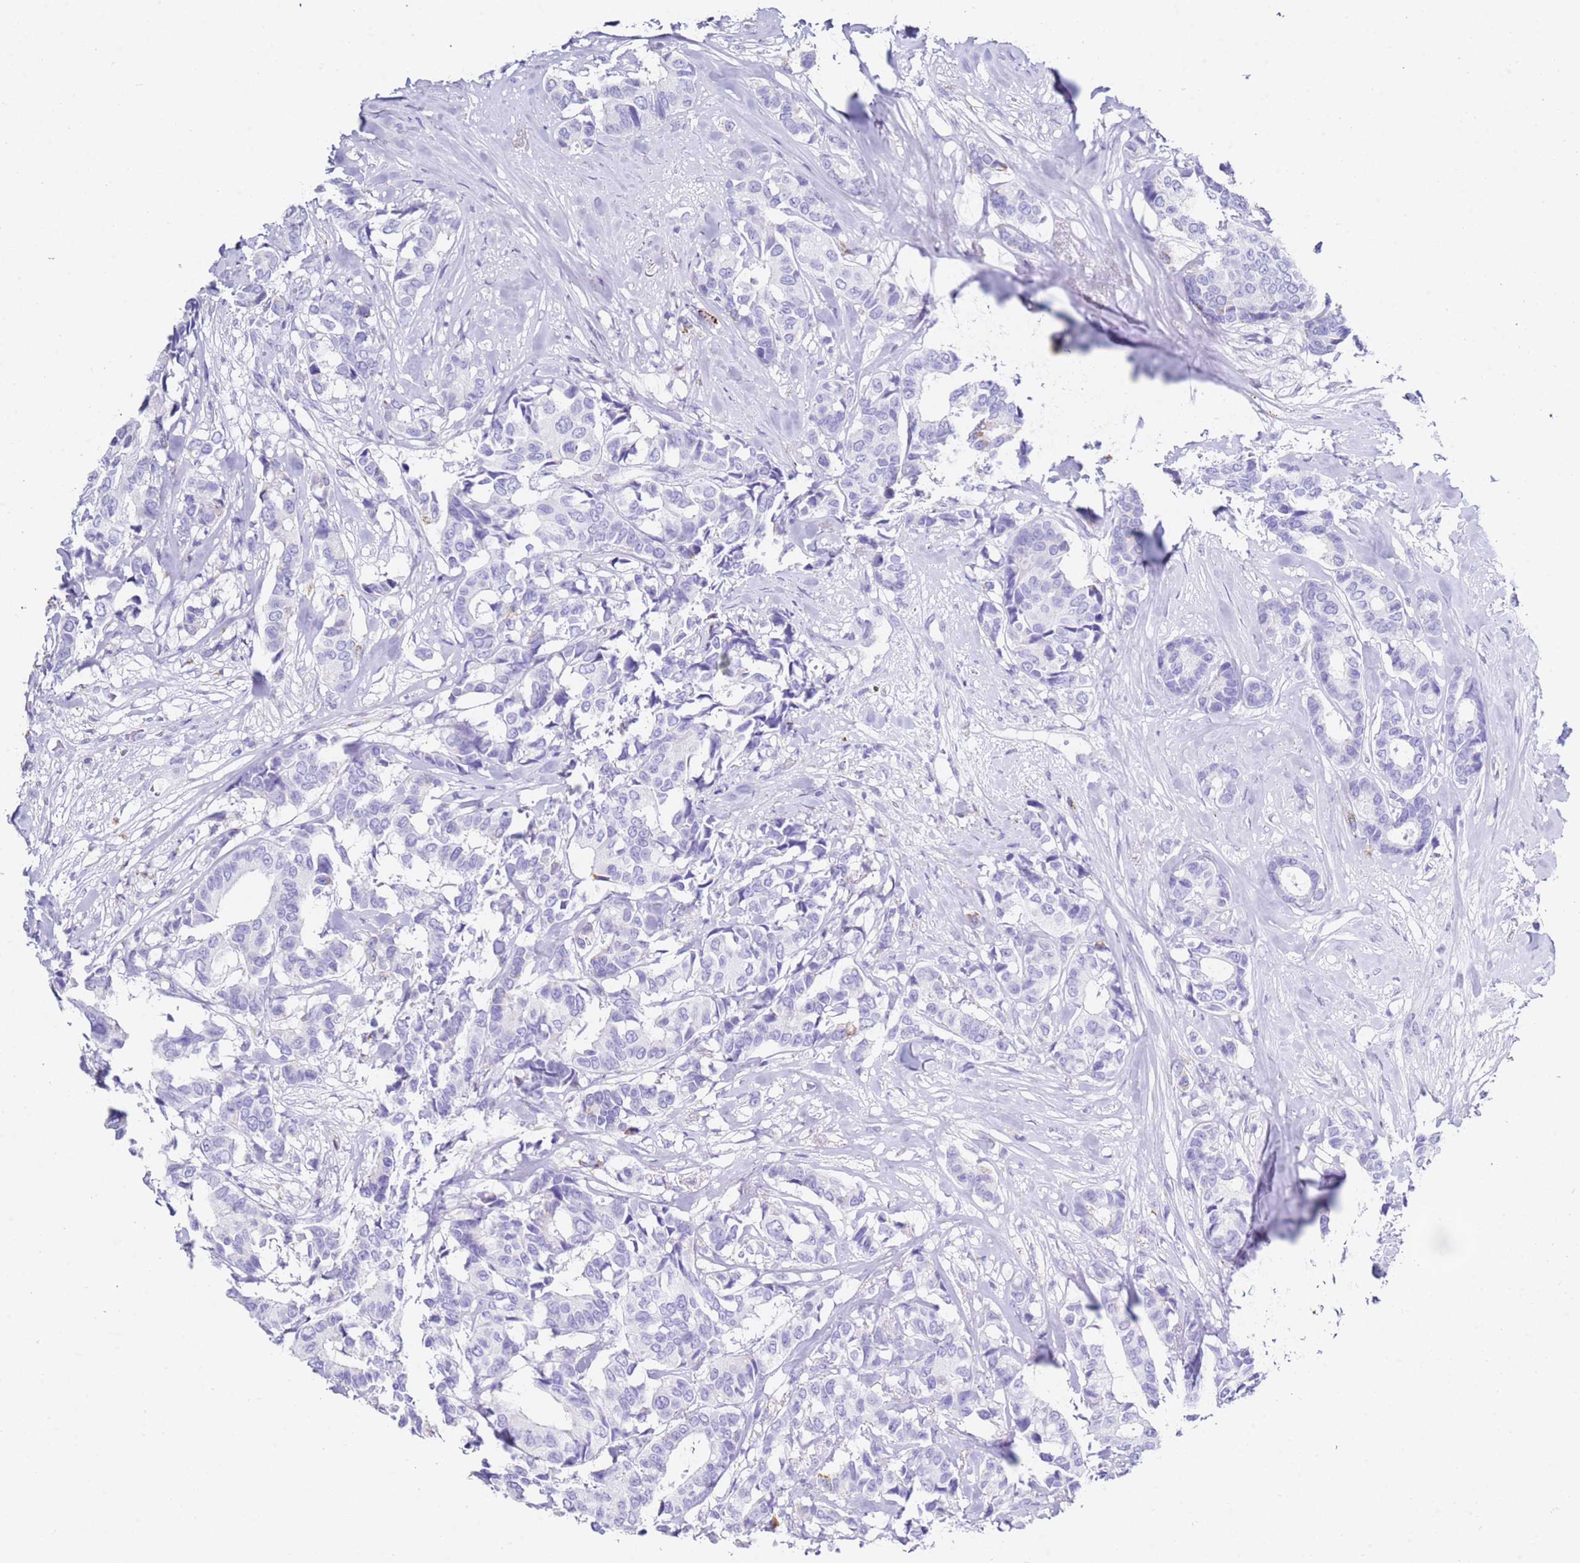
{"staining": {"intensity": "negative", "quantity": "none", "location": "none"}, "tissue": "breast cancer", "cell_type": "Tumor cells", "image_type": "cancer", "snomed": [{"axis": "morphology", "description": "Duct carcinoma"}, {"axis": "topography", "description": "Breast"}], "caption": "A photomicrograph of human breast cancer is negative for staining in tumor cells. (DAB immunohistochemistry (IHC) visualized using brightfield microscopy, high magnification).", "gene": "PTBP2", "patient": {"sex": "female", "age": 87}}